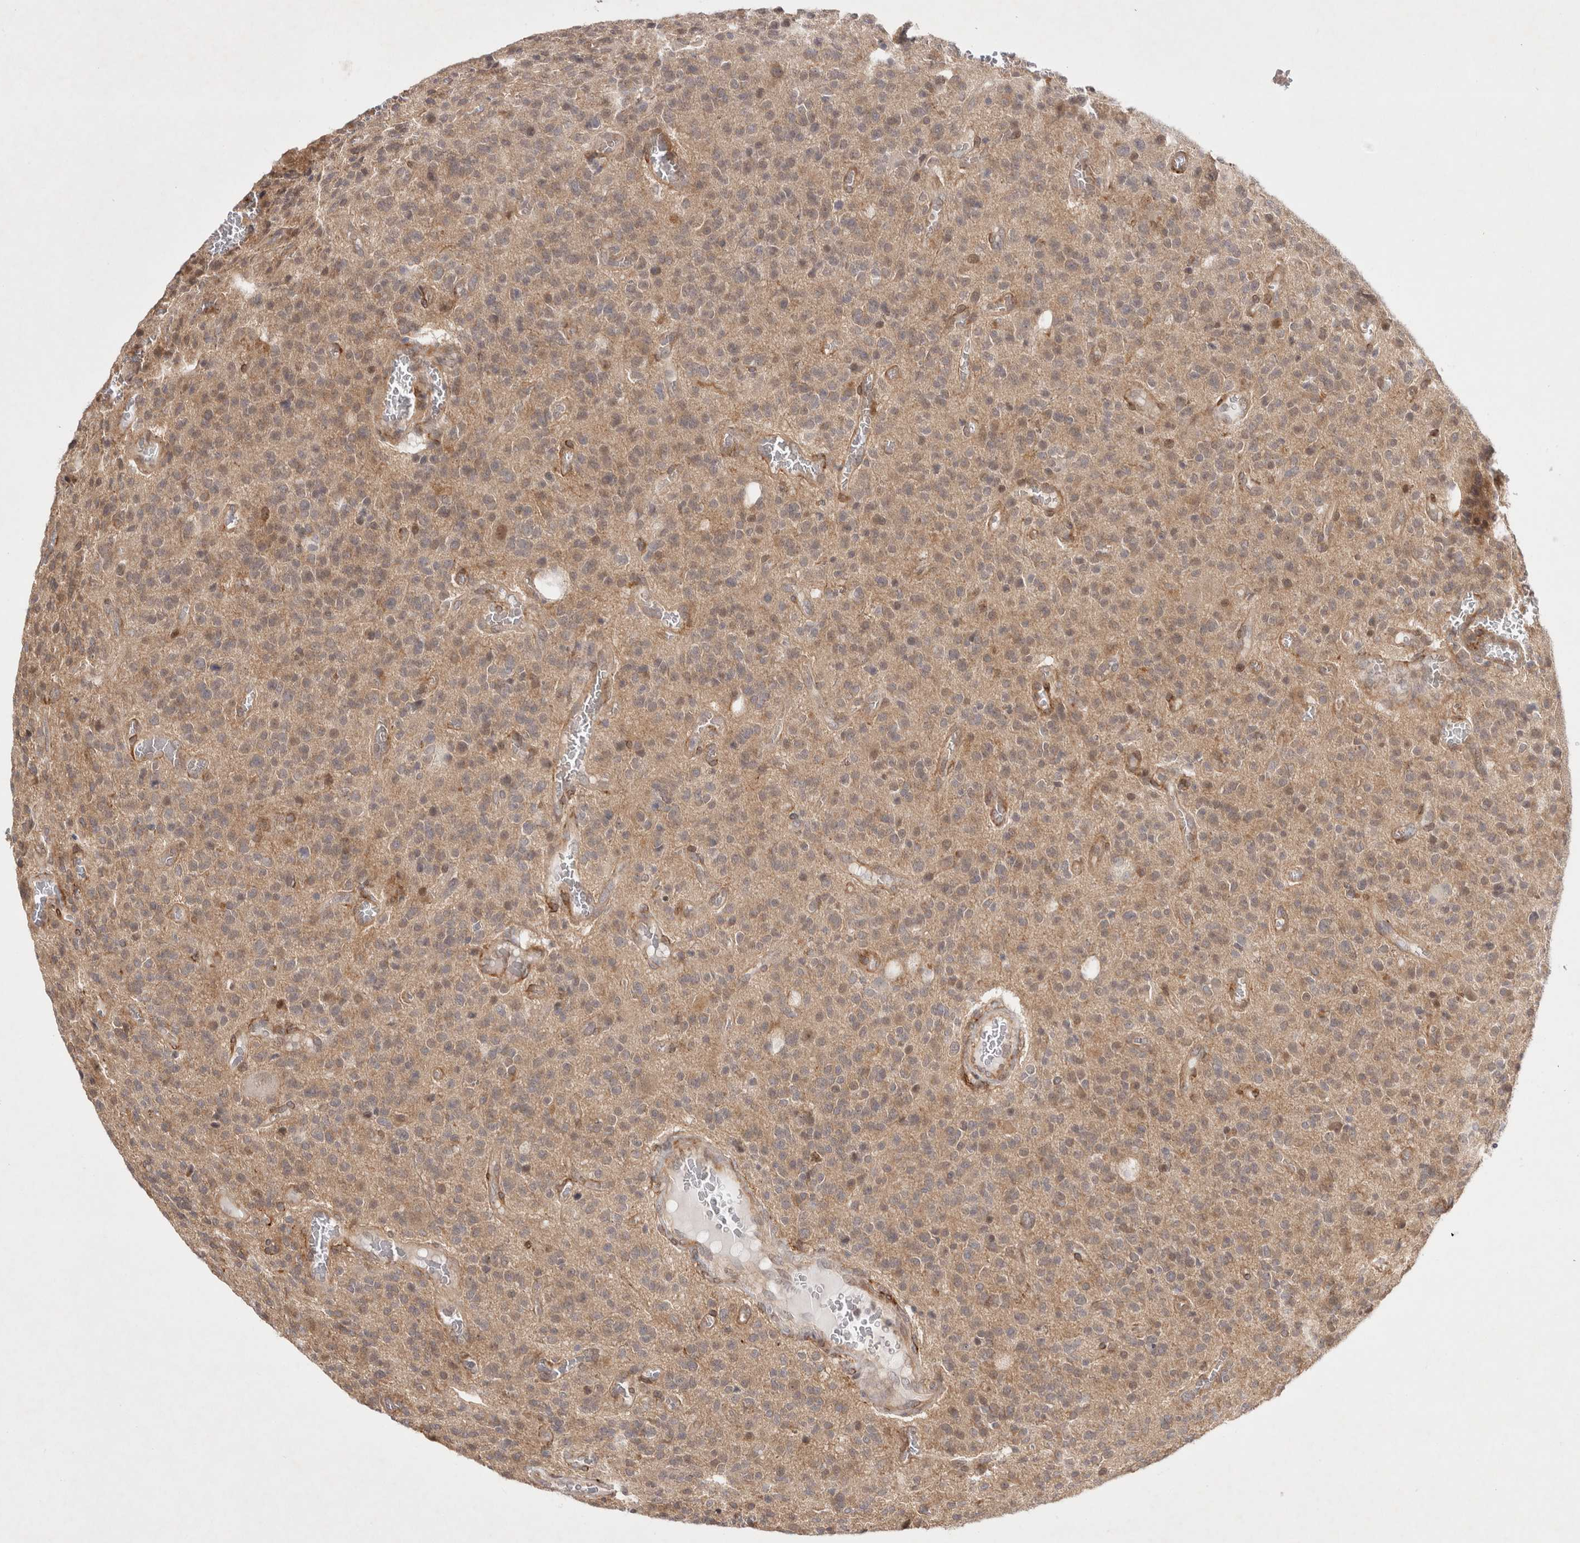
{"staining": {"intensity": "weak", "quantity": "<25%", "location": "cytoplasmic/membranous,nuclear"}, "tissue": "glioma", "cell_type": "Tumor cells", "image_type": "cancer", "snomed": [{"axis": "morphology", "description": "Glioma, malignant, High grade"}, {"axis": "topography", "description": "Brain"}], "caption": "Immunohistochemistry histopathology image of neoplastic tissue: human malignant high-grade glioma stained with DAB (3,3'-diaminobenzidine) reveals no significant protein staining in tumor cells. (DAB IHC, high magnification).", "gene": "ZNF318", "patient": {"sex": "male", "age": 34}}